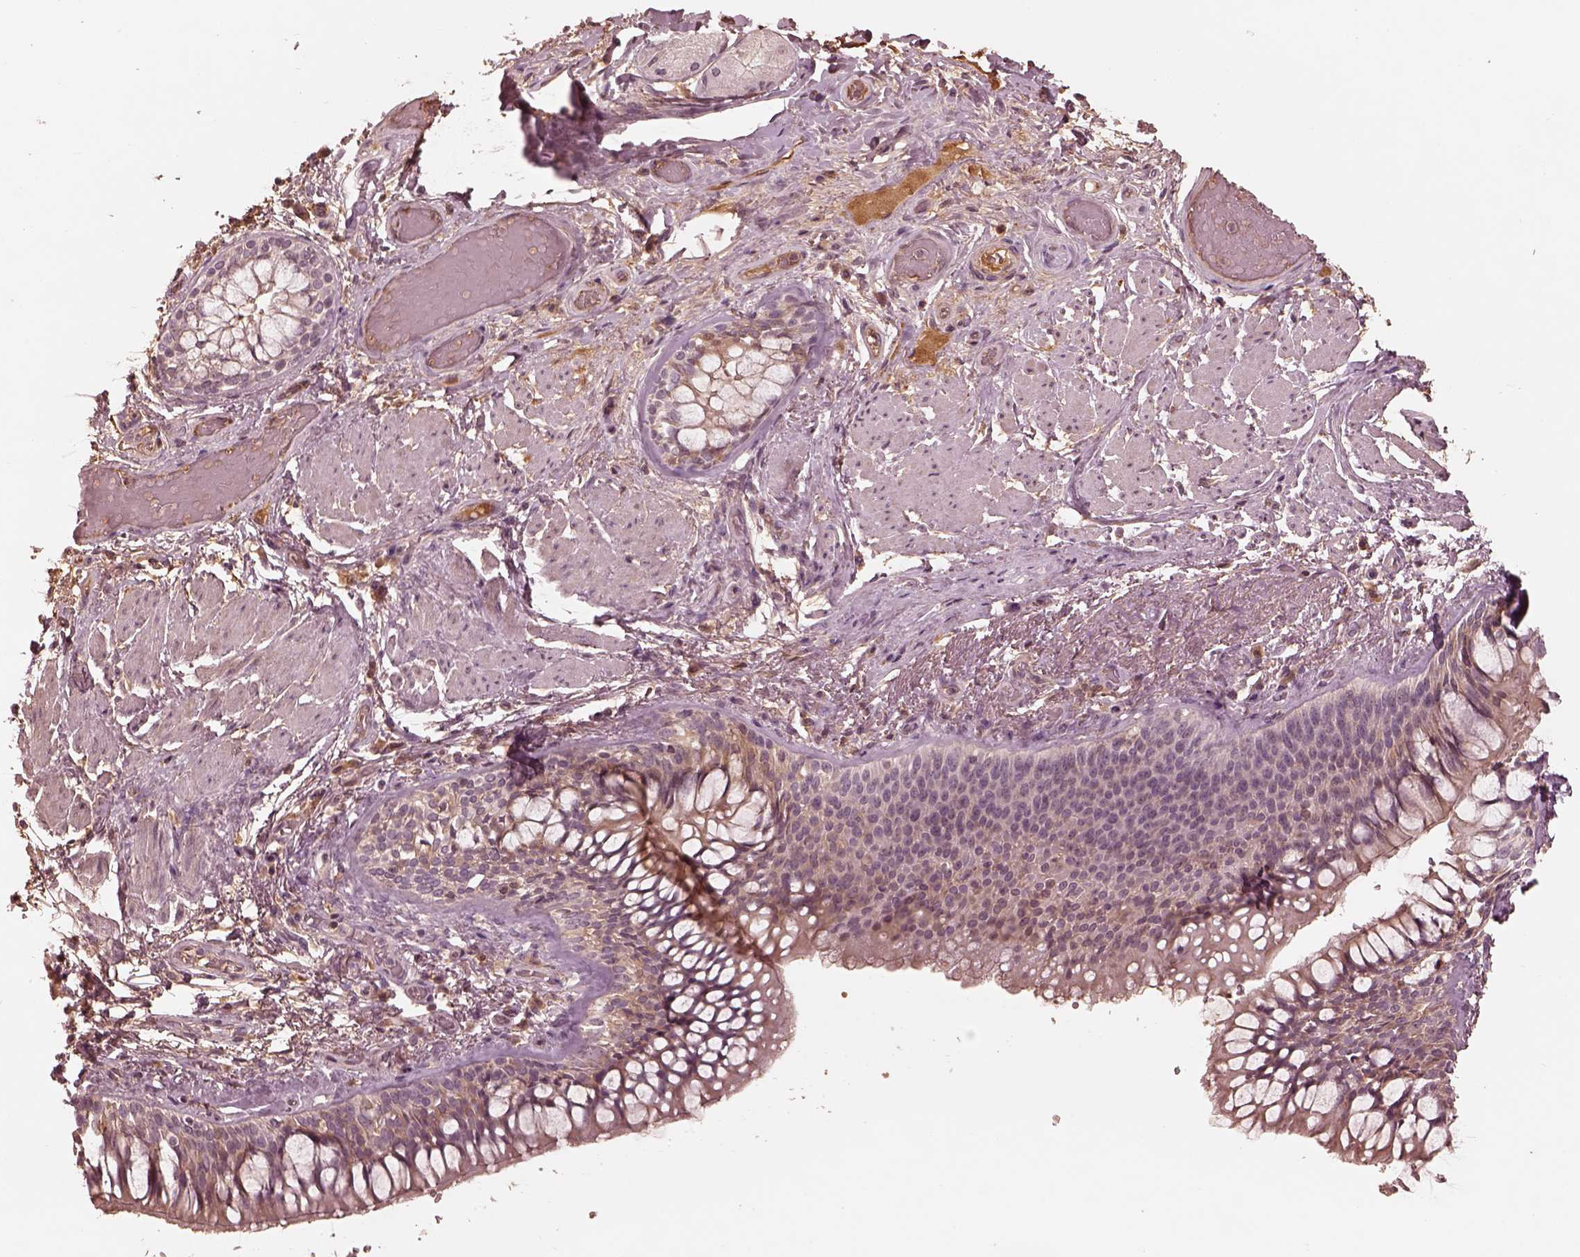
{"staining": {"intensity": "negative", "quantity": "none", "location": "none"}, "tissue": "soft tissue", "cell_type": "Fibroblasts", "image_type": "normal", "snomed": [{"axis": "morphology", "description": "Normal tissue, NOS"}, {"axis": "topography", "description": "Cartilage tissue"}, {"axis": "topography", "description": "Bronchus"}], "caption": "Photomicrograph shows no protein positivity in fibroblasts of normal soft tissue. (Stains: DAB (3,3'-diaminobenzidine) IHC with hematoxylin counter stain, Microscopy: brightfield microscopy at high magnification).", "gene": "TF", "patient": {"sex": "male", "age": 64}}